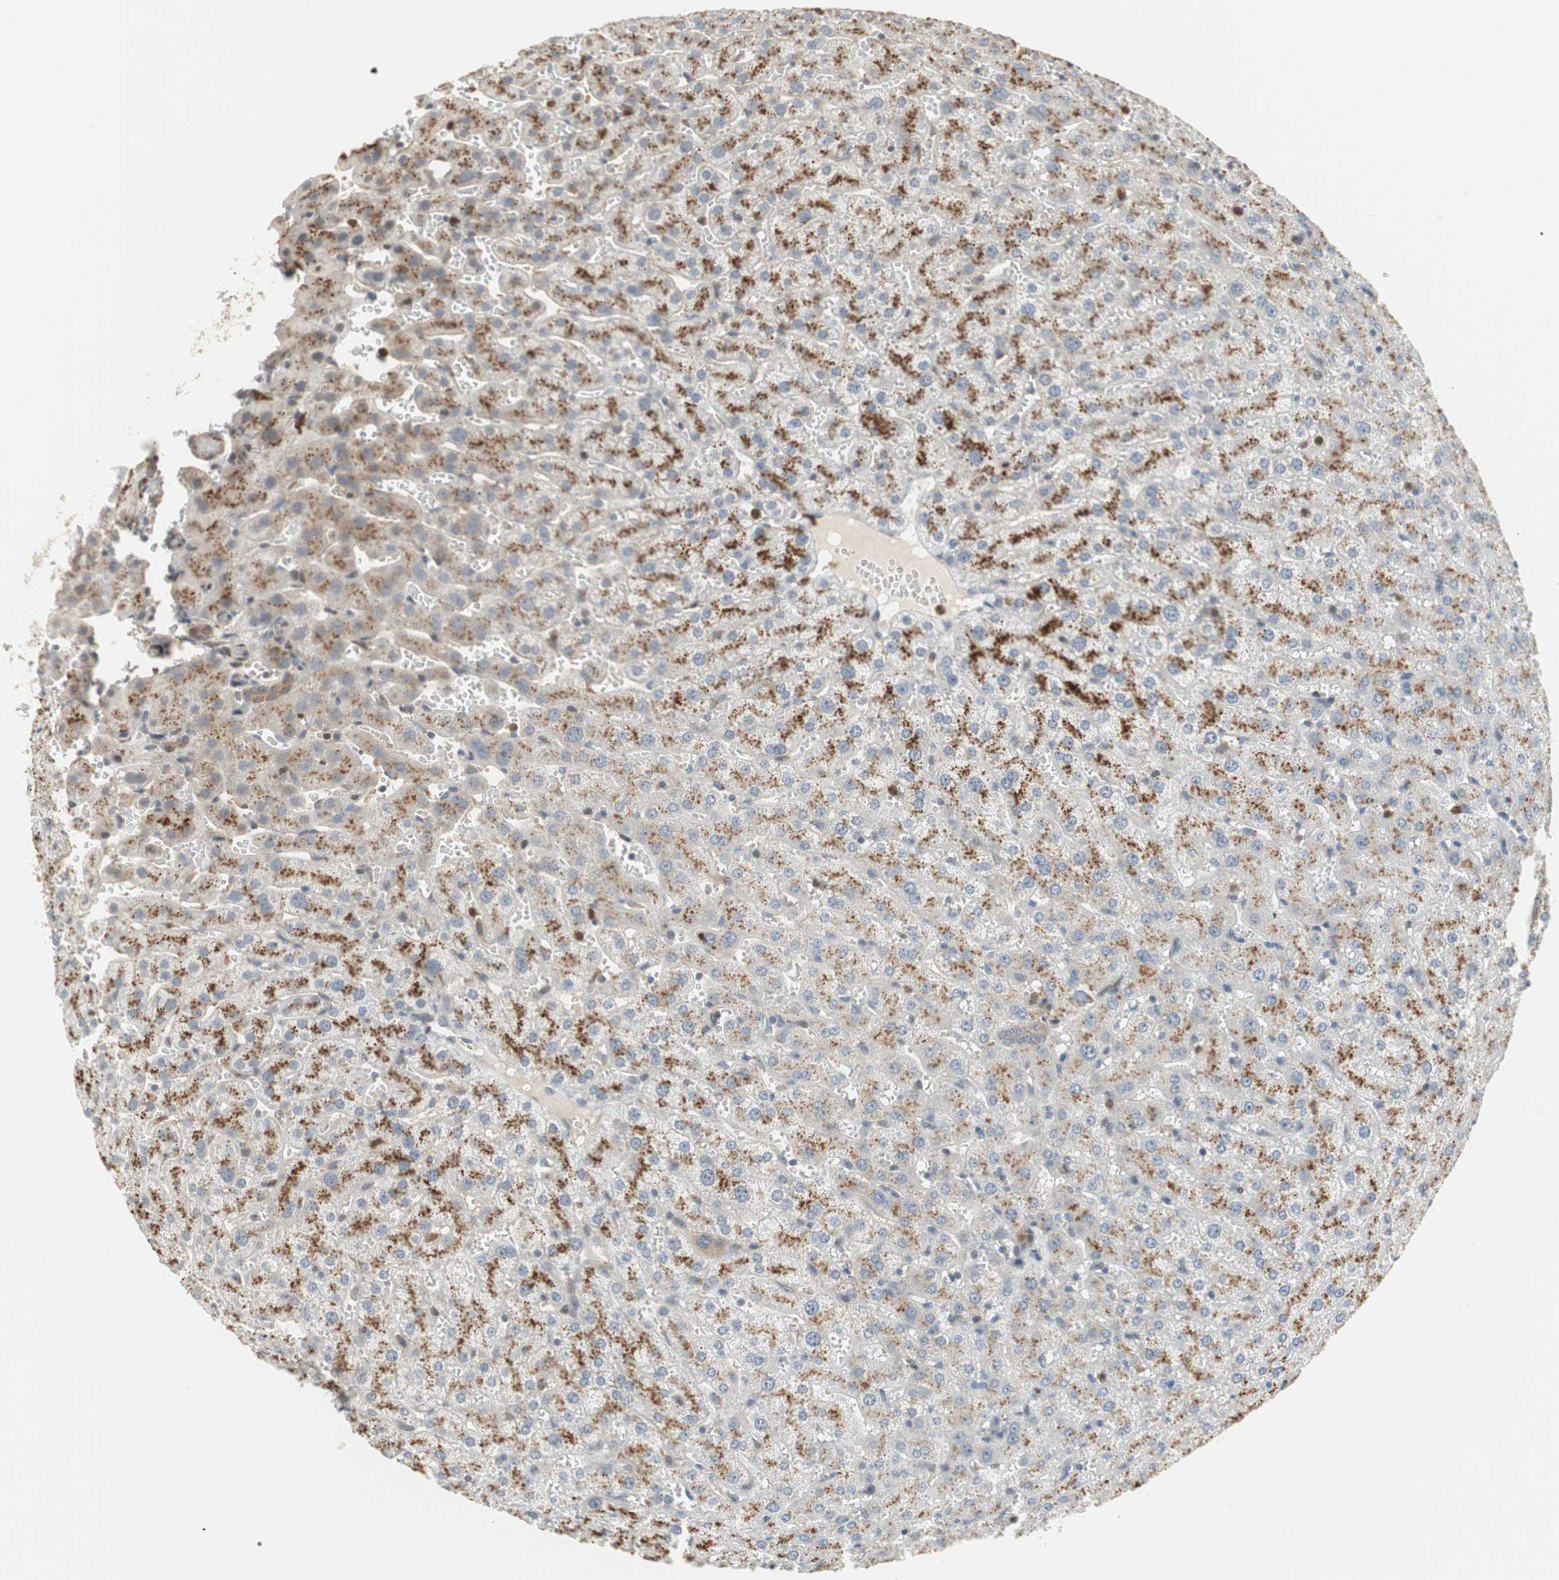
{"staining": {"intensity": "weak", "quantity": ">75%", "location": "cytoplasmic/membranous"}, "tissue": "liver", "cell_type": "Cholangiocytes", "image_type": "normal", "snomed": [{"axis": "morphology", "description": "Normal tissue, NOS"}, {"axis": "morphology", "description": "Fibrosis, NOS"}, {"axis": "topography", "description": "Liver"}], "caption": "This histopathology image shows IHC staining of unremarkable human liver, with low weak cytoplasmic/membranous positivity in approximately >75% of cholangiocytes.", "gene": "SNX4", "patient": {"sex": "female", "age": 29}}